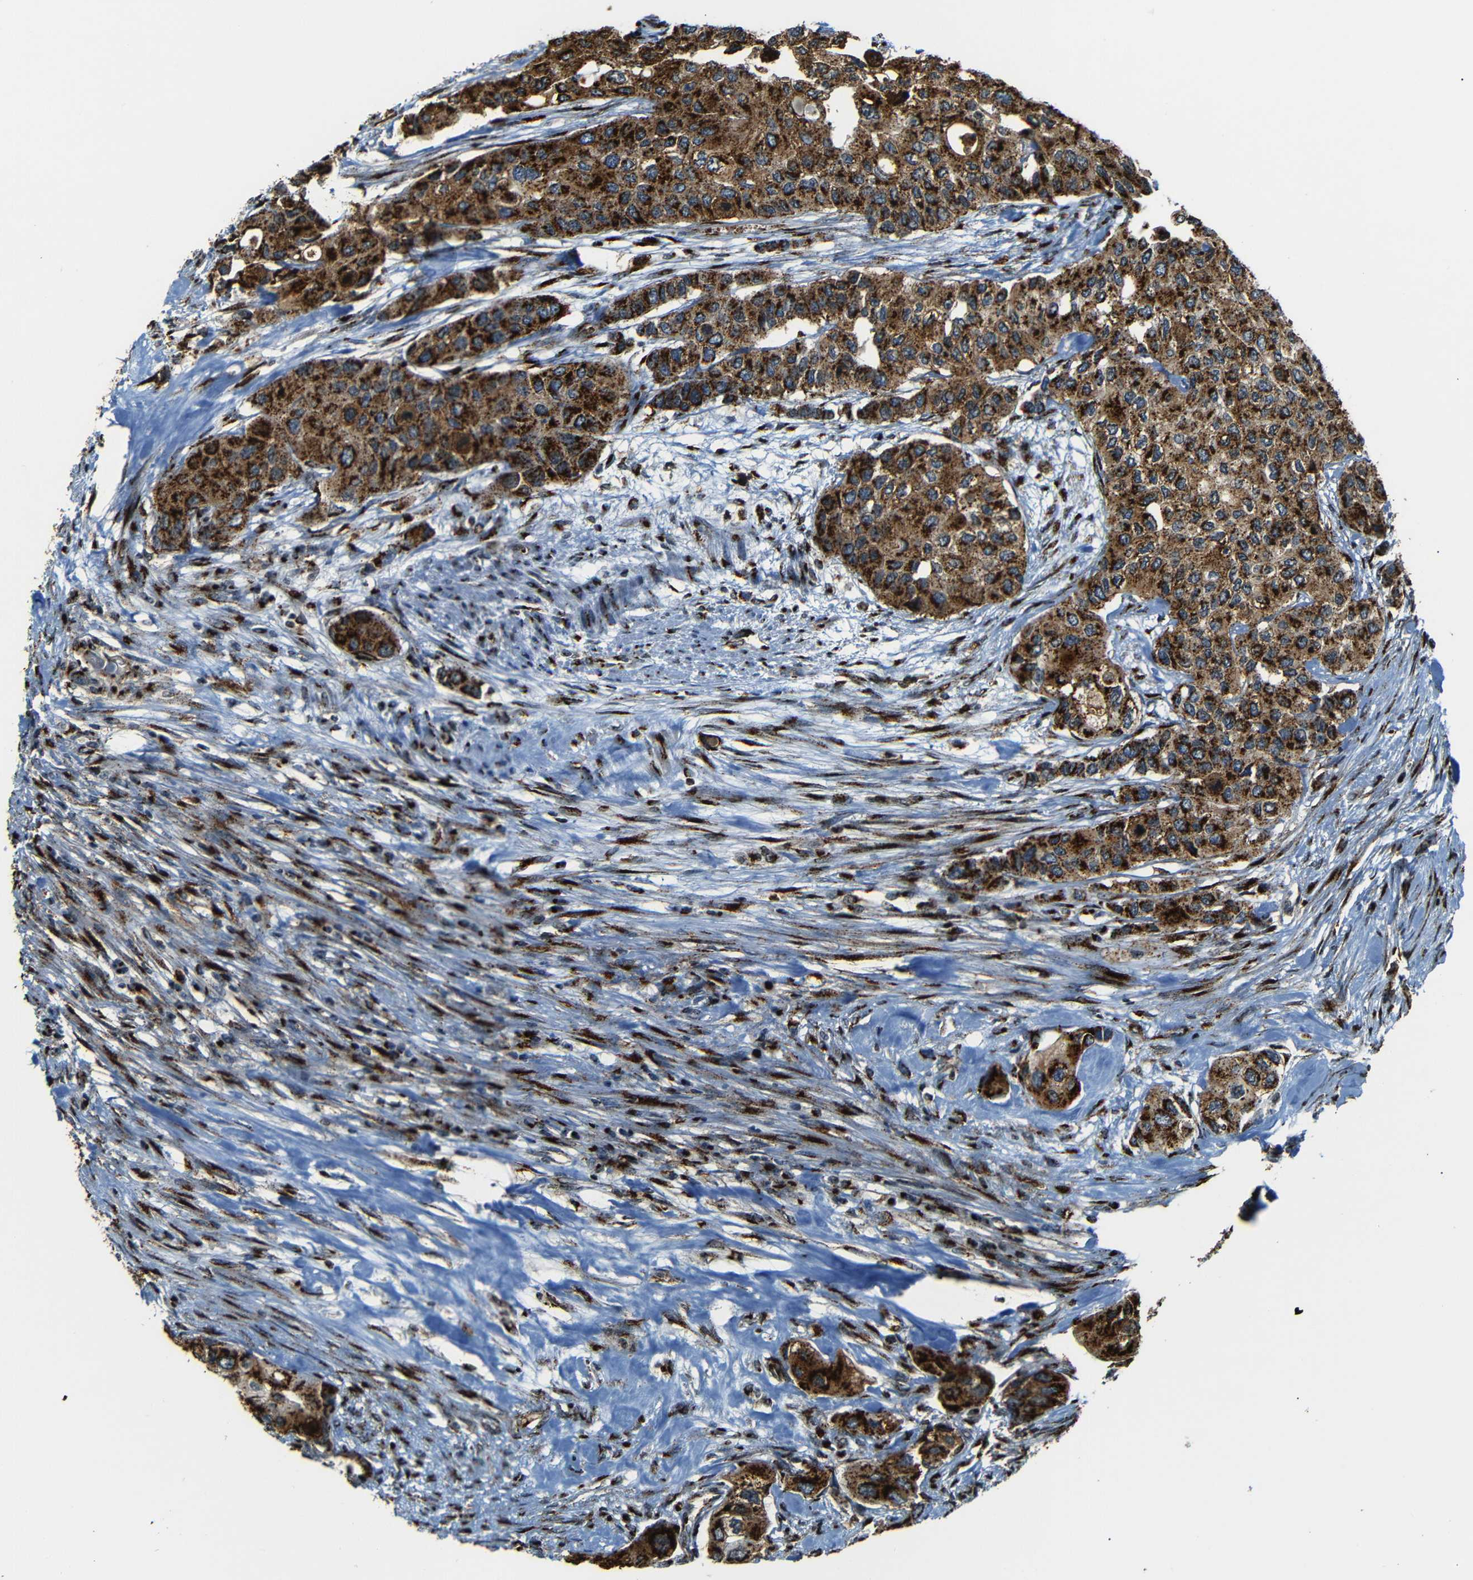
{"staining": {"intensity": "strong", "quantity": ">75%", "location": "cytoplasmic/membranous"}, "tissue": "urothelial cancer", "cell_type": "Tumor cells", "image_type": "cancer", "snomed": [{"axis": "morphology", "description": "Urothelial carcinoma, High grade"}, {"axis": "topography", "description": "Urinary bladder"}], "caption": "The photomicrograph shows a brown stain indicating the presence of a protein in the cytoplasmic/membranous of tumor cells in high-grade urothelial carcinoma.", "gene": "TGOLN2", "patient": {"sex": "female", "age": 56}}